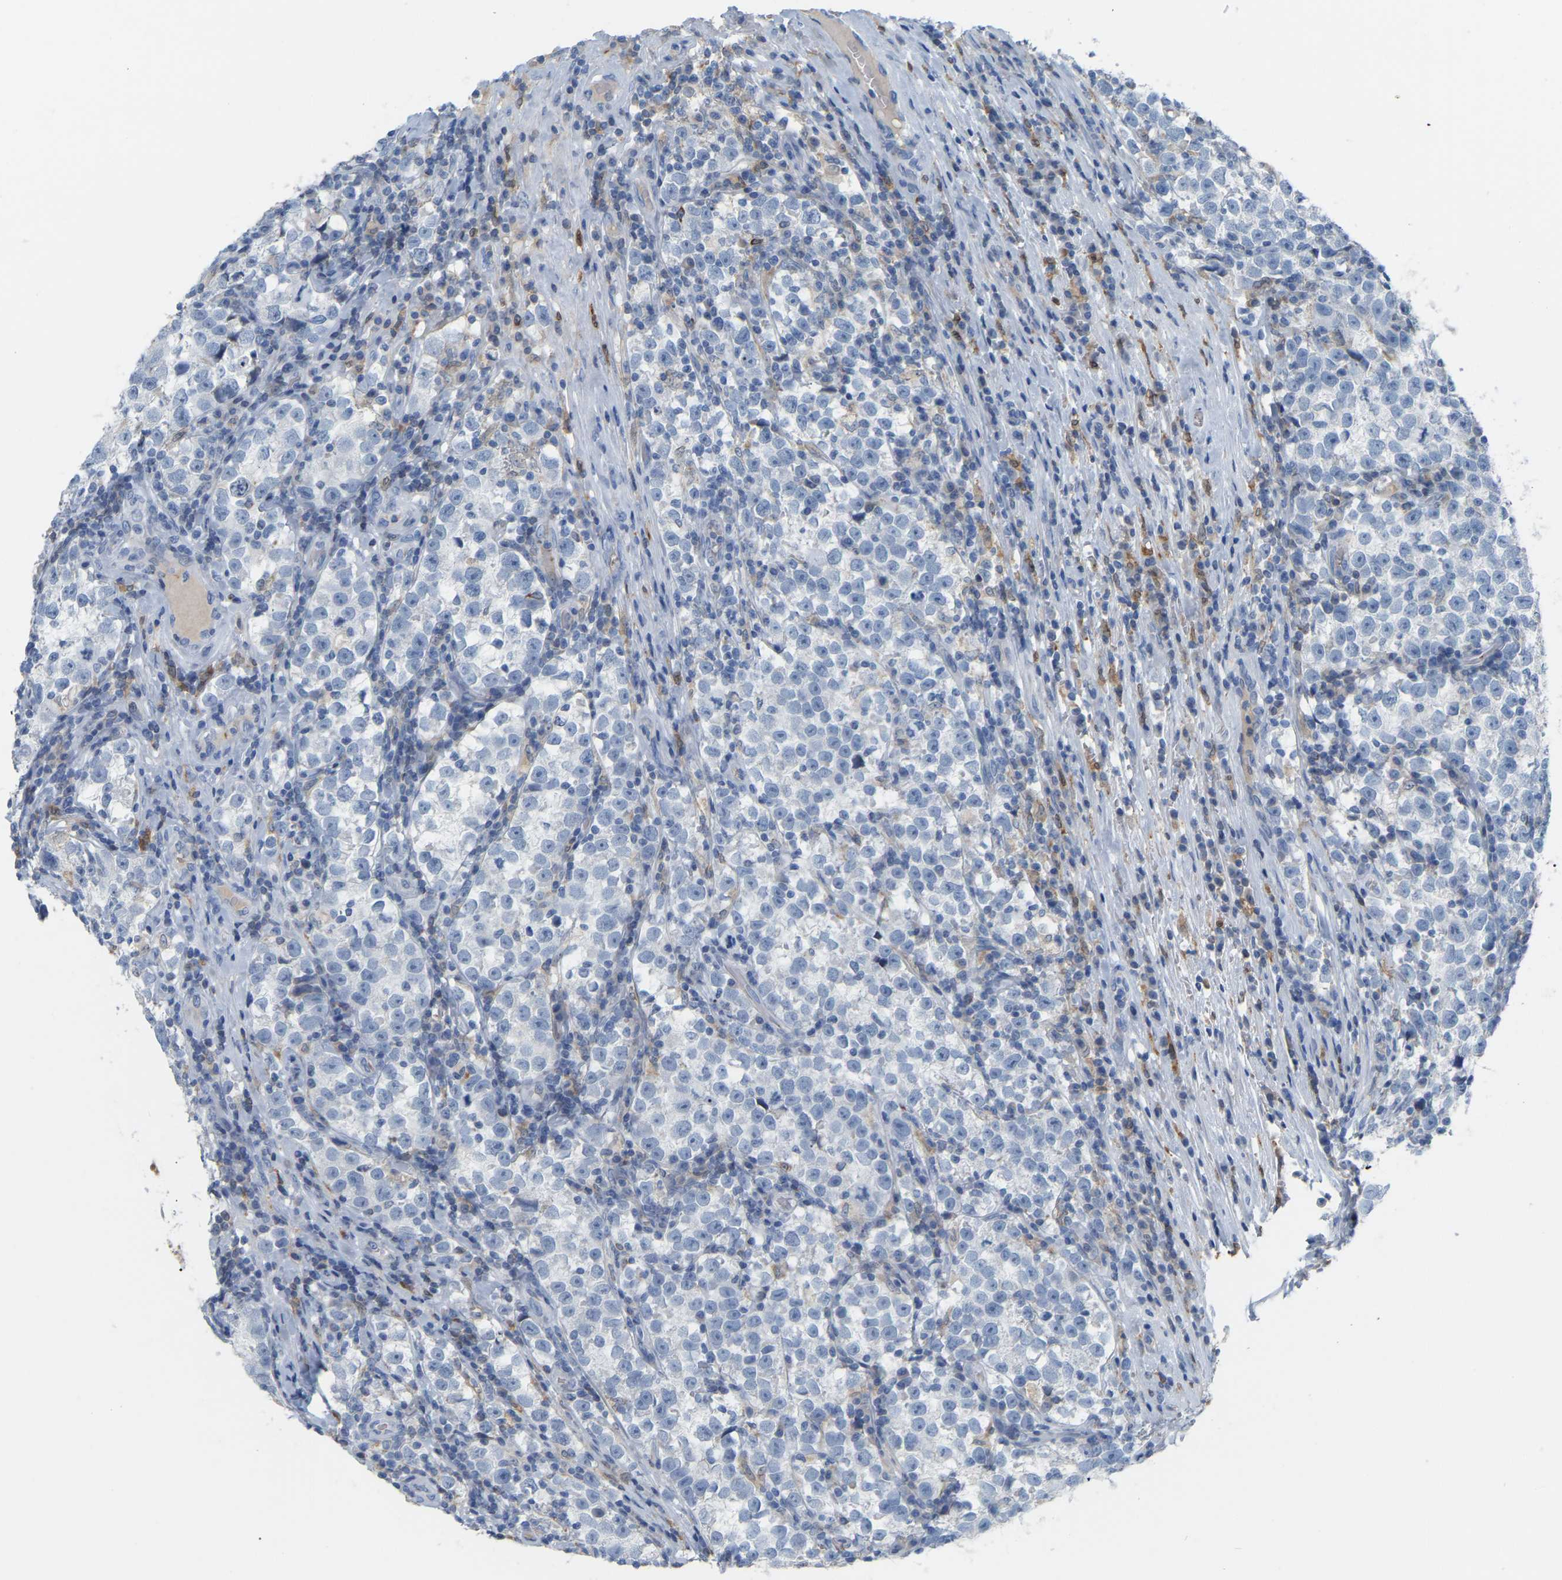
{"staining": {"intensity": "negative", "quantity": "none", "location": "none"}, "tissue": "testis cancer", "cell_type": "Tumor cells", "image_type": "cancer", "snomed": [{"axis": "morphology", "description": "Normal tissue, NOS"}, {"axis": "morphology", "description": "Seminoma, NOS"}, {"axis": "topography", "description": "Testis"}], "caption": "Tumor cells show no significant staining in testis seminoma.", "gene": "PTGS1", "patient": {"sex": "male", "age": 43}}